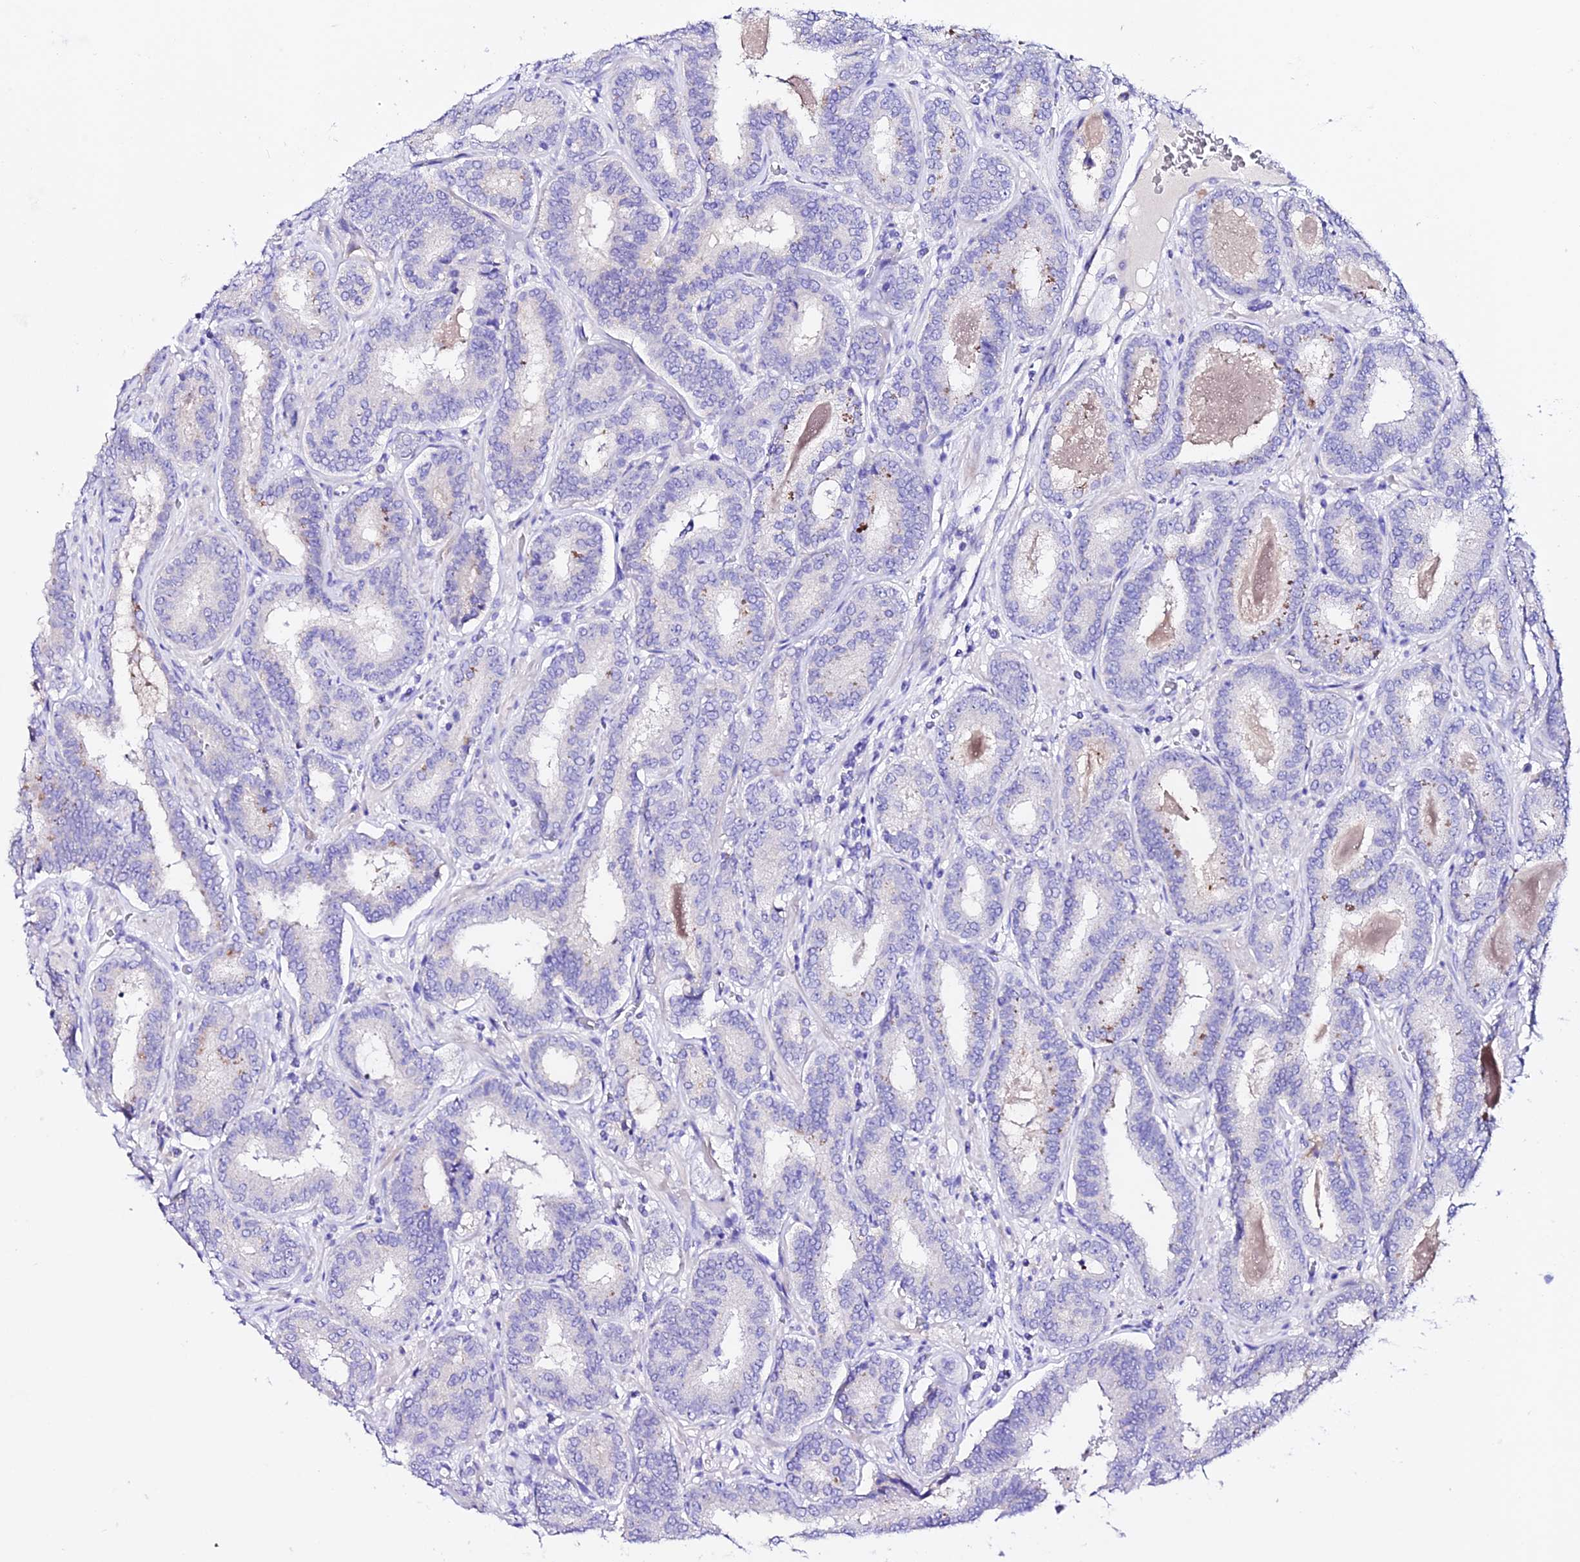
{"staining": {"intensity": "negative", "quantity": "none", "location": "none"}, "tissue": "prostate cancer", "cell_type": "Tumor cells", "image_type": "cancer", "snomed": [{"axis": "morphology", "description": "Adenocarcinoma, High grade"}, {"axis": "topography", "description": "Prostate"}], "caption": "Tumor cells show no significant positivity in prostate adenocarcinoma (high-grade).", "gene": "TMEM117", "patient": {"sex": "male", "age": 72}}